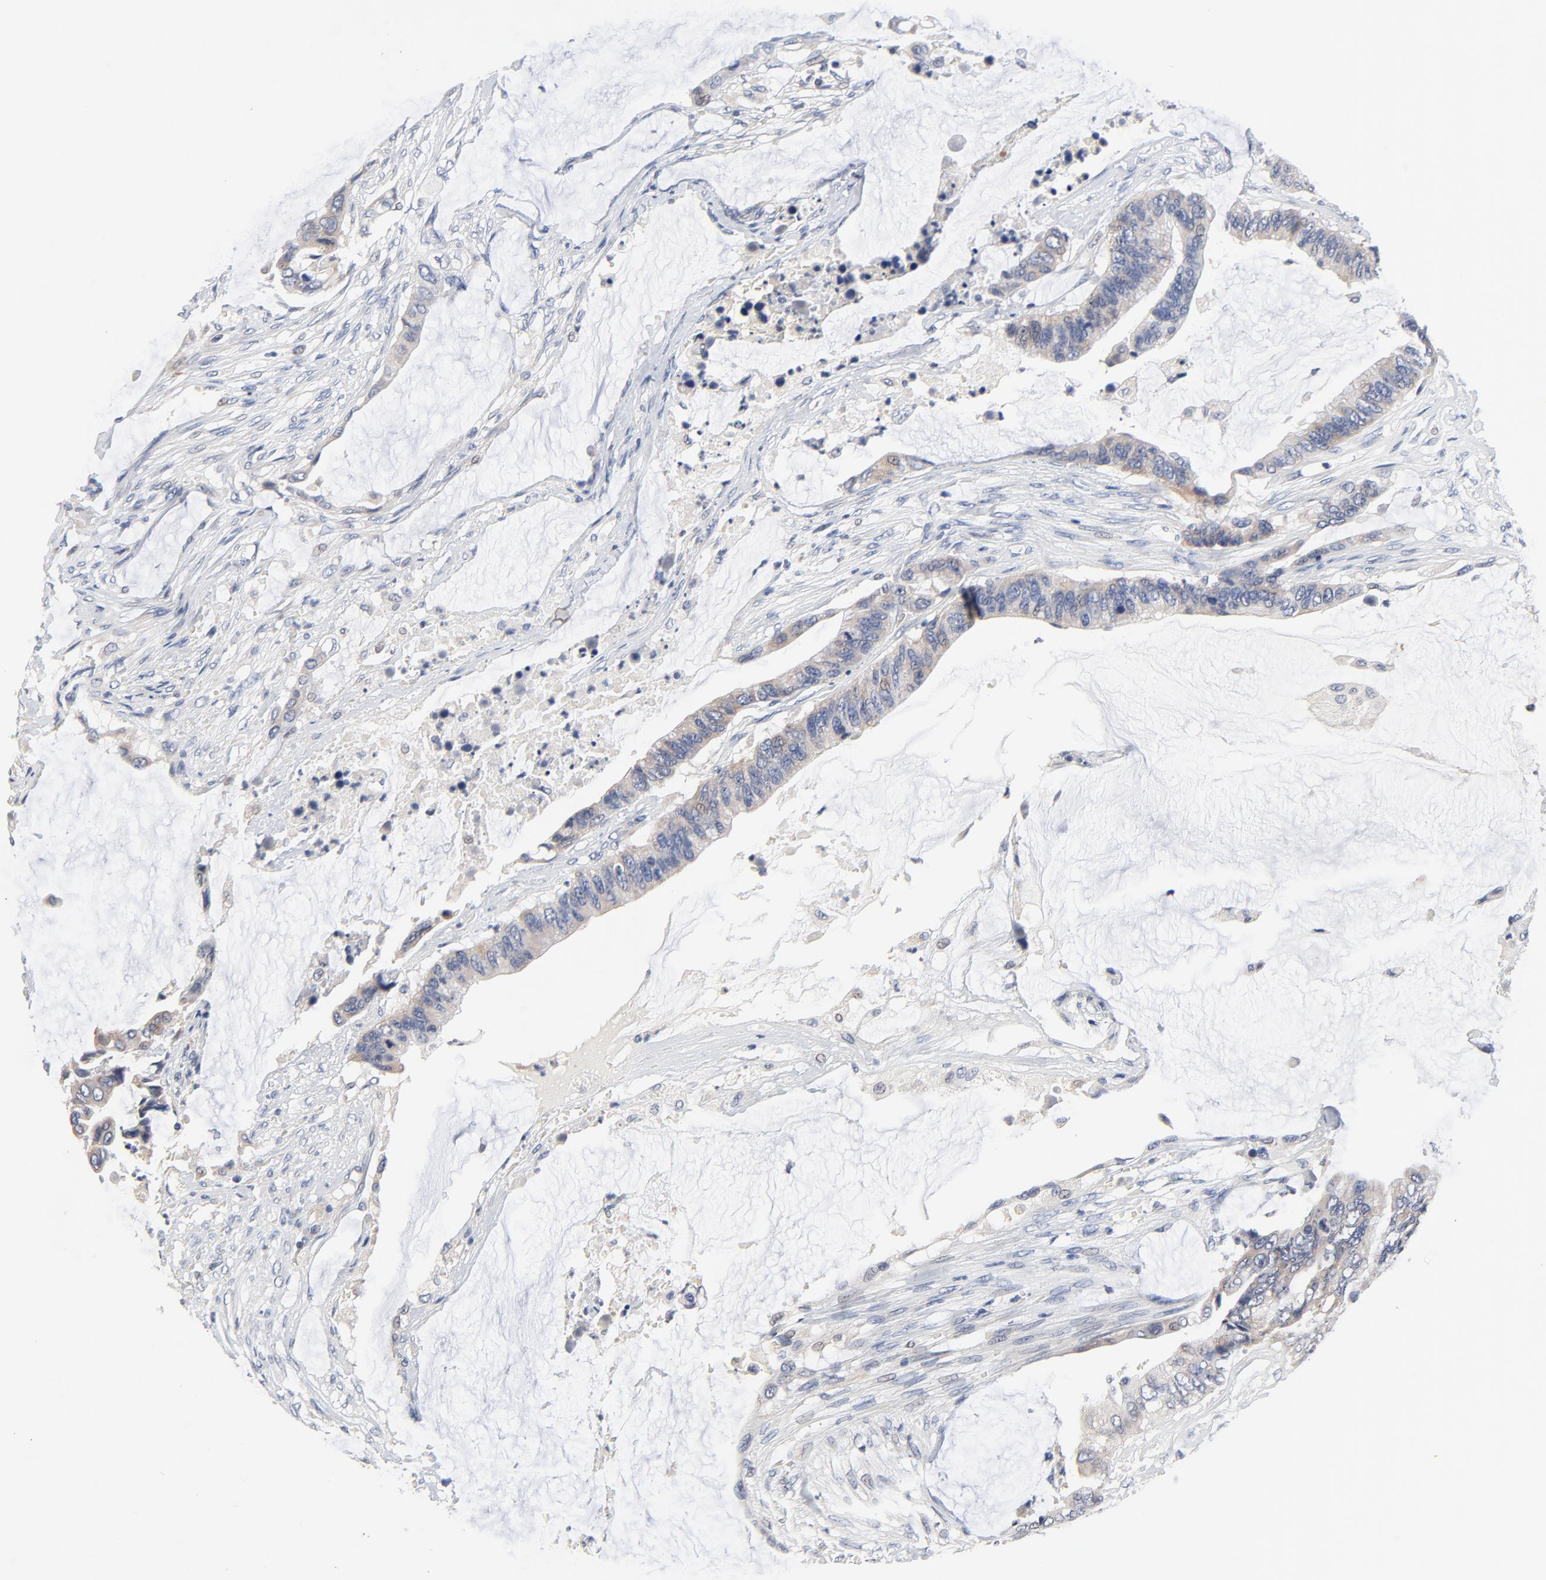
{"staining": {"intensity": "weak", "quantity": ">75%", "location": "cytoplasmic/membranous"}, "tissue": "colorectal cancer", "cell_type": "Tumor cells", "image_type": "cancer", "snomed": [{"axis": "morphology", "description": "Adenocarcinoma, NOS"}, {"axis": "topography", "description": "Rectum"}], "caption": "Immunohistochemical staining of human colorectal cancer exhibits low levels of weak cytoplasmic/membranous positivity in approximately >75% of tumor cells.", "gene": "FBXL5", "patient": {"sex": "female", "age": 59}}